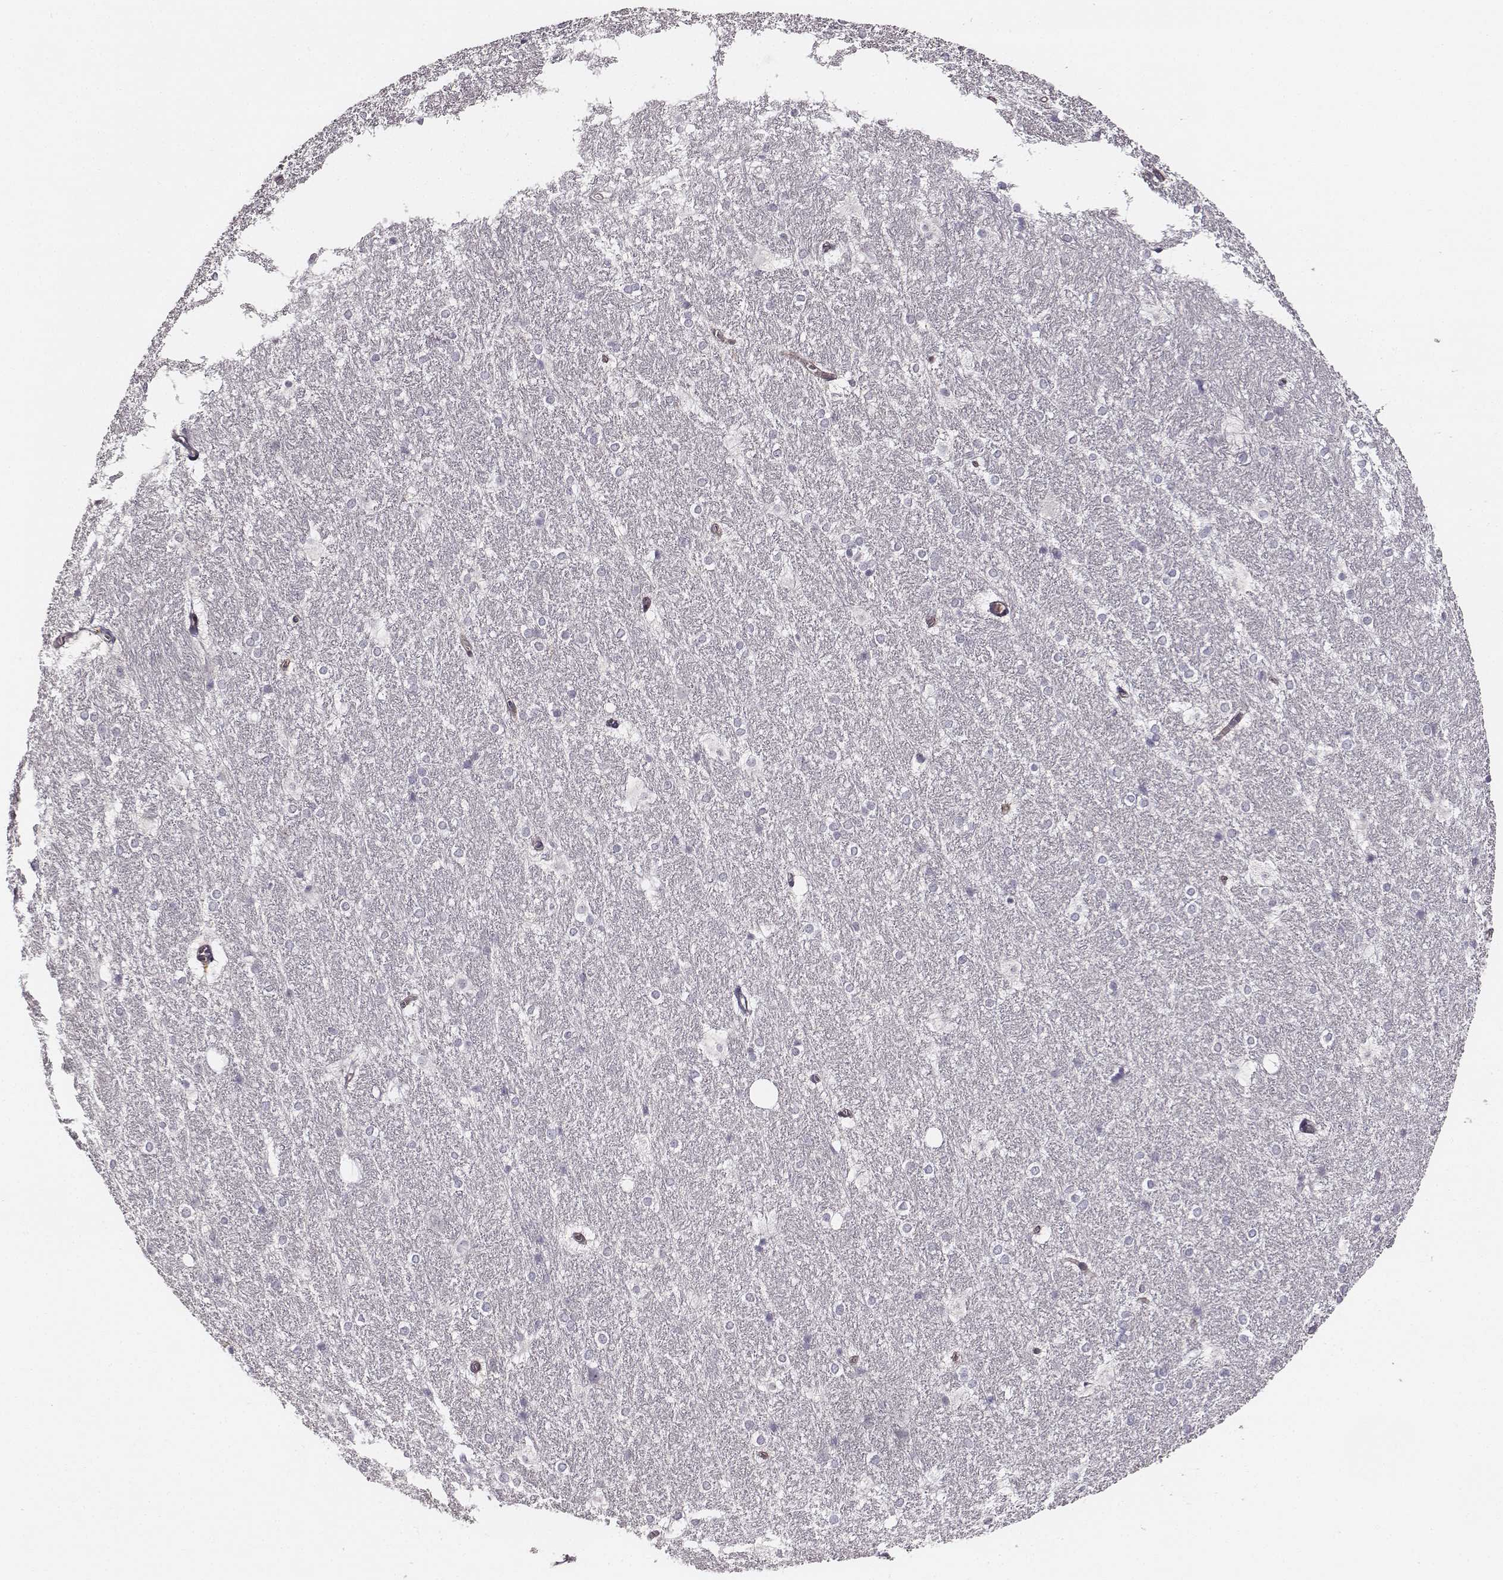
{"staining": {"intensity": "negative", "quantity": "none", "location": "none"}, "tissue": "hippocampus", "cell_type": "Glial cells", "image_type": "normal", "snomed": [{"axis": "morphology", "description": "Normal tissue, NOS"}, {"axis": "topography", "description": "Cerebral cortex"}, {"axis": "topography", "description": "Hippocampus"}], "caption": "Immunohistochemistry (IHC) photomicrograph of benign hippocampus: human hippocampus stained with DAB reveals no significant protein staining in glial cells. (DAB IHC, high magnification).", "gene": "ZYX", "patient": {"sex": "female", "age": 19}}